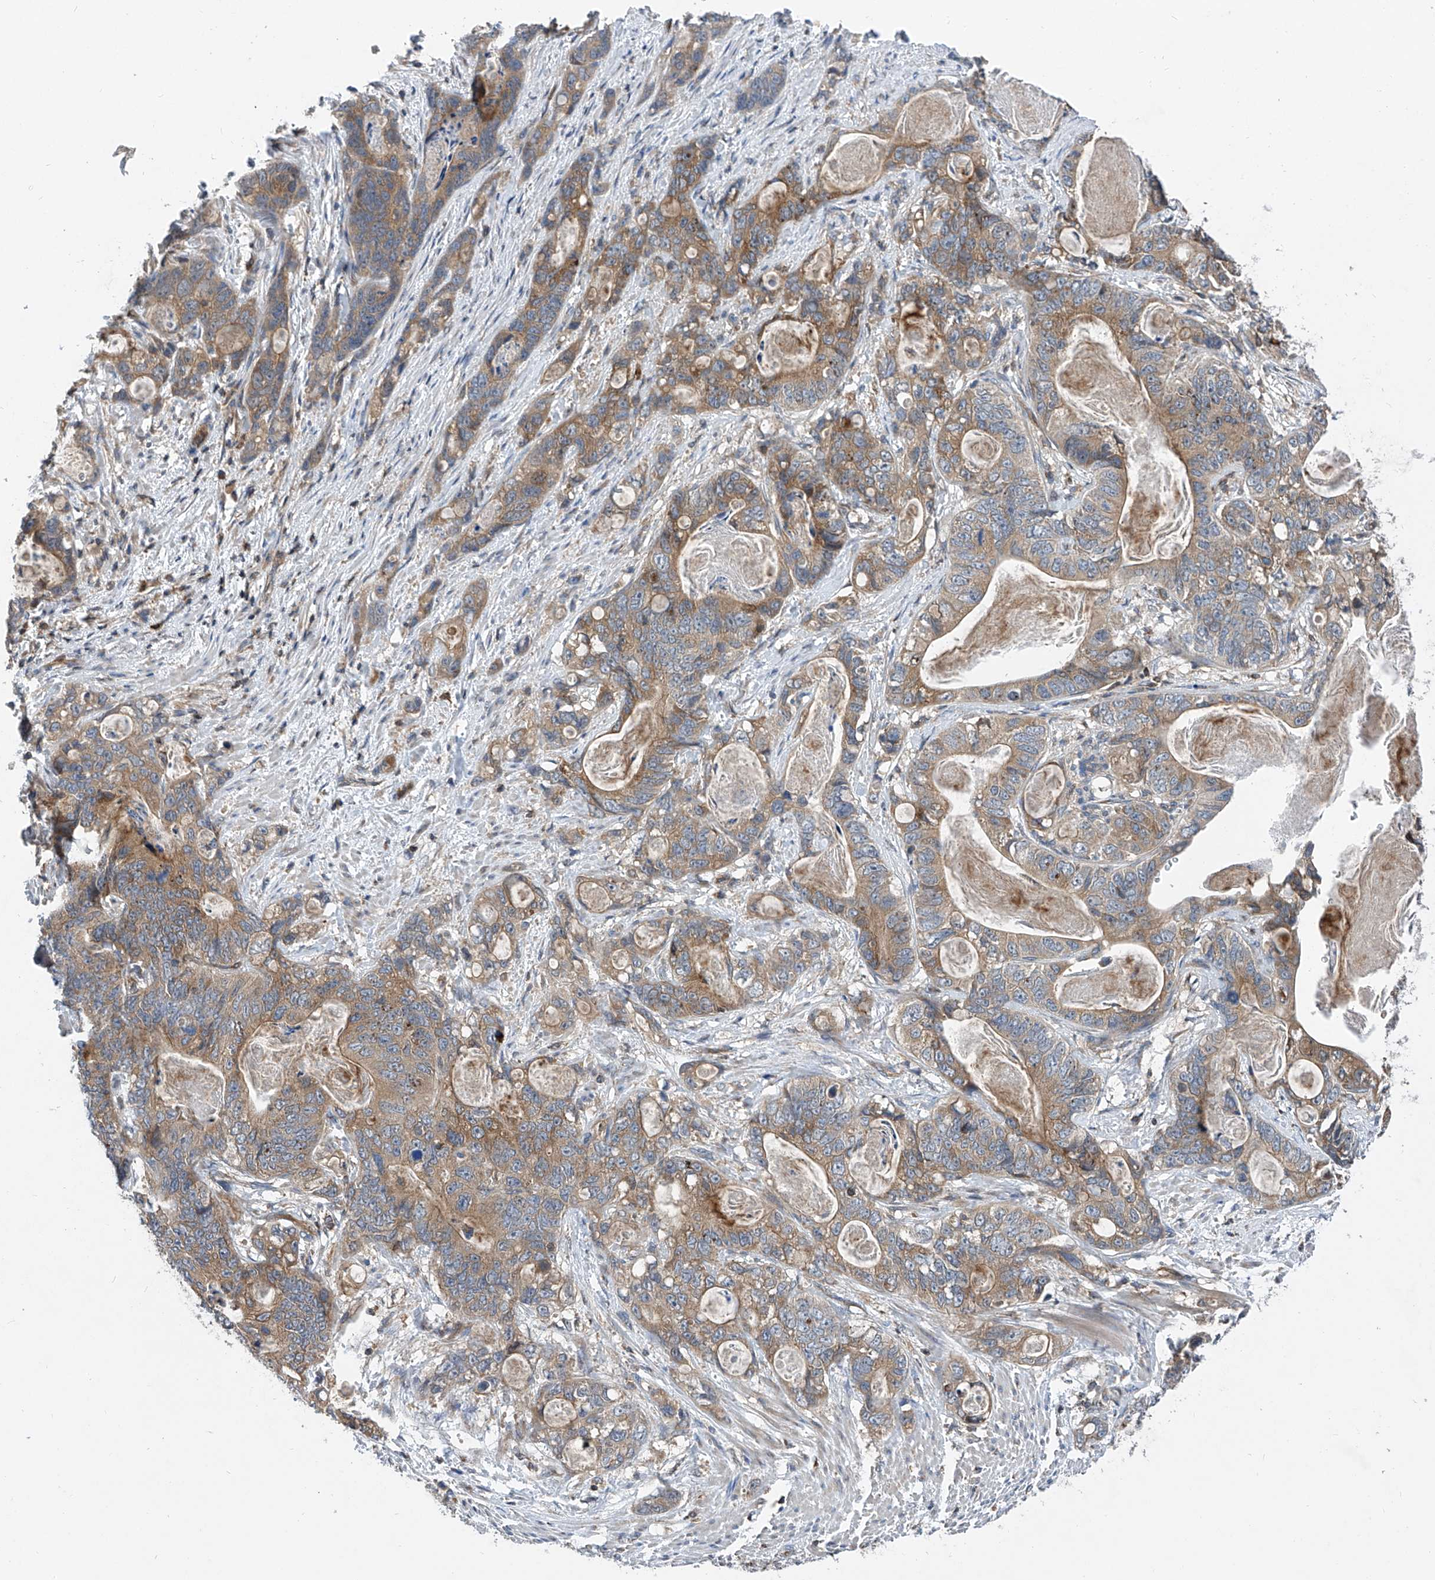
{"staining": {"intensity": "moderate", "quantity": ">75%", "location": "cytoplasmic/membranous"}, "tissue": "stomach cancer", "cell_type": "Tumor cells", "image_type": "cancer", "snomed": [{"axis": "morphology", "description": "Normal tissue, NOS"}, {"axis": "morphology", "description": "Adenocarcinoma, NOS"}, {"axis": "topography", "description": "Stomach"}], "caption": "Human stomach cancer stained with a brown dye exhibits moderate cytoplasmic/membranous positive expression in about >75% of tumor cells.", "gene": "TRIM38", "patient": {"sex": "female", "age": 89}}